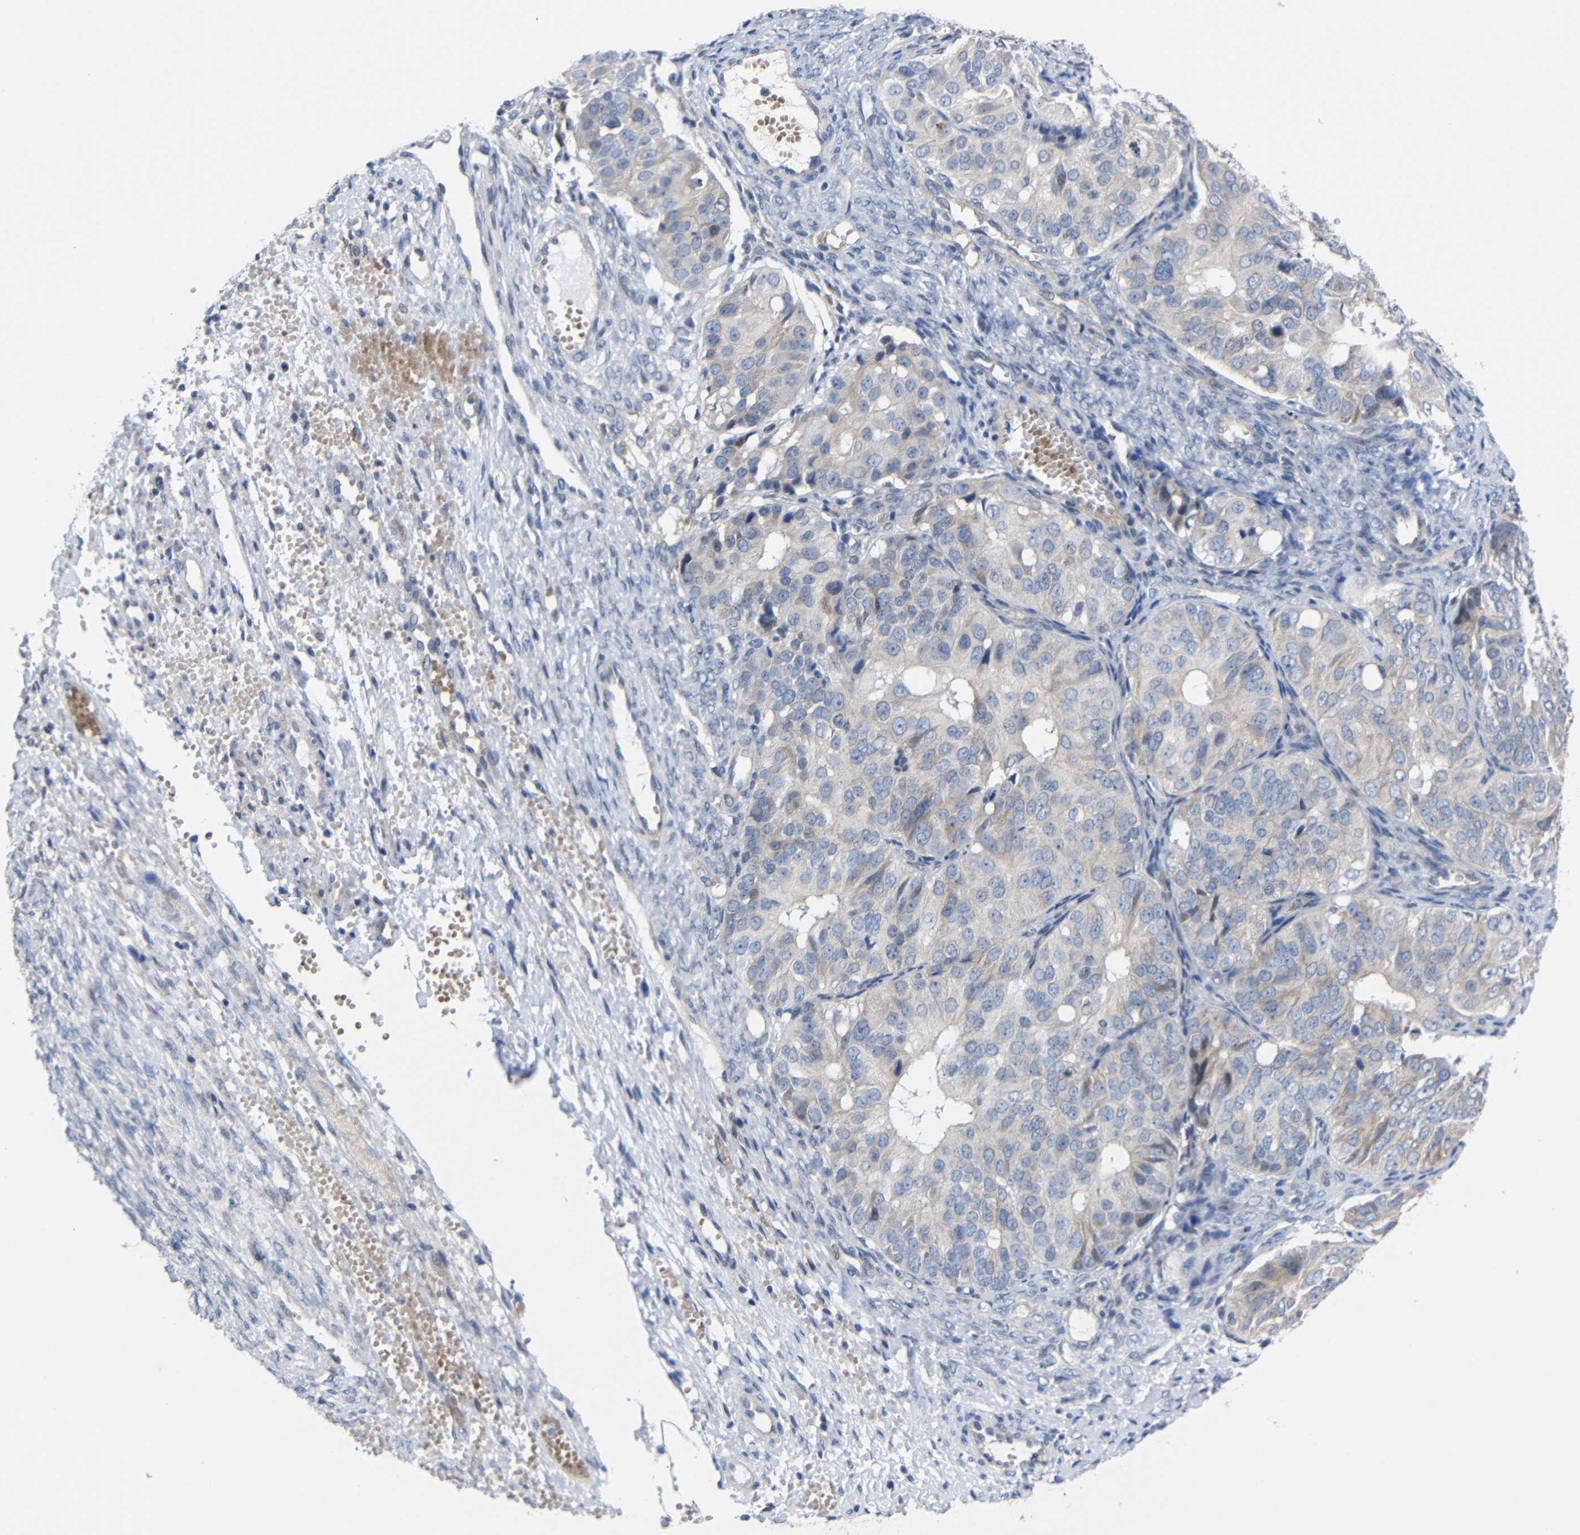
{"staining": {"intensity": "weak", "quantity": "<25%", "location": "cytoplasmic/membranous"}, "tissue": "ovarian cancer", "cell_type": "Tumor cells", "image_type": "cancer", "snomed": [{"axis": "morphology", "description": "Carcinoma, endometroid"}, {"axis": "topography", "description": "Ovary"}], "caption": "IHC photomicrograph of human ovarian endometroid carcinoma stained for a protein (brown), which reveals no staining in tumor cells.", "gene": "CMTM1", "patient": {"sex": "female", "age": 51}}